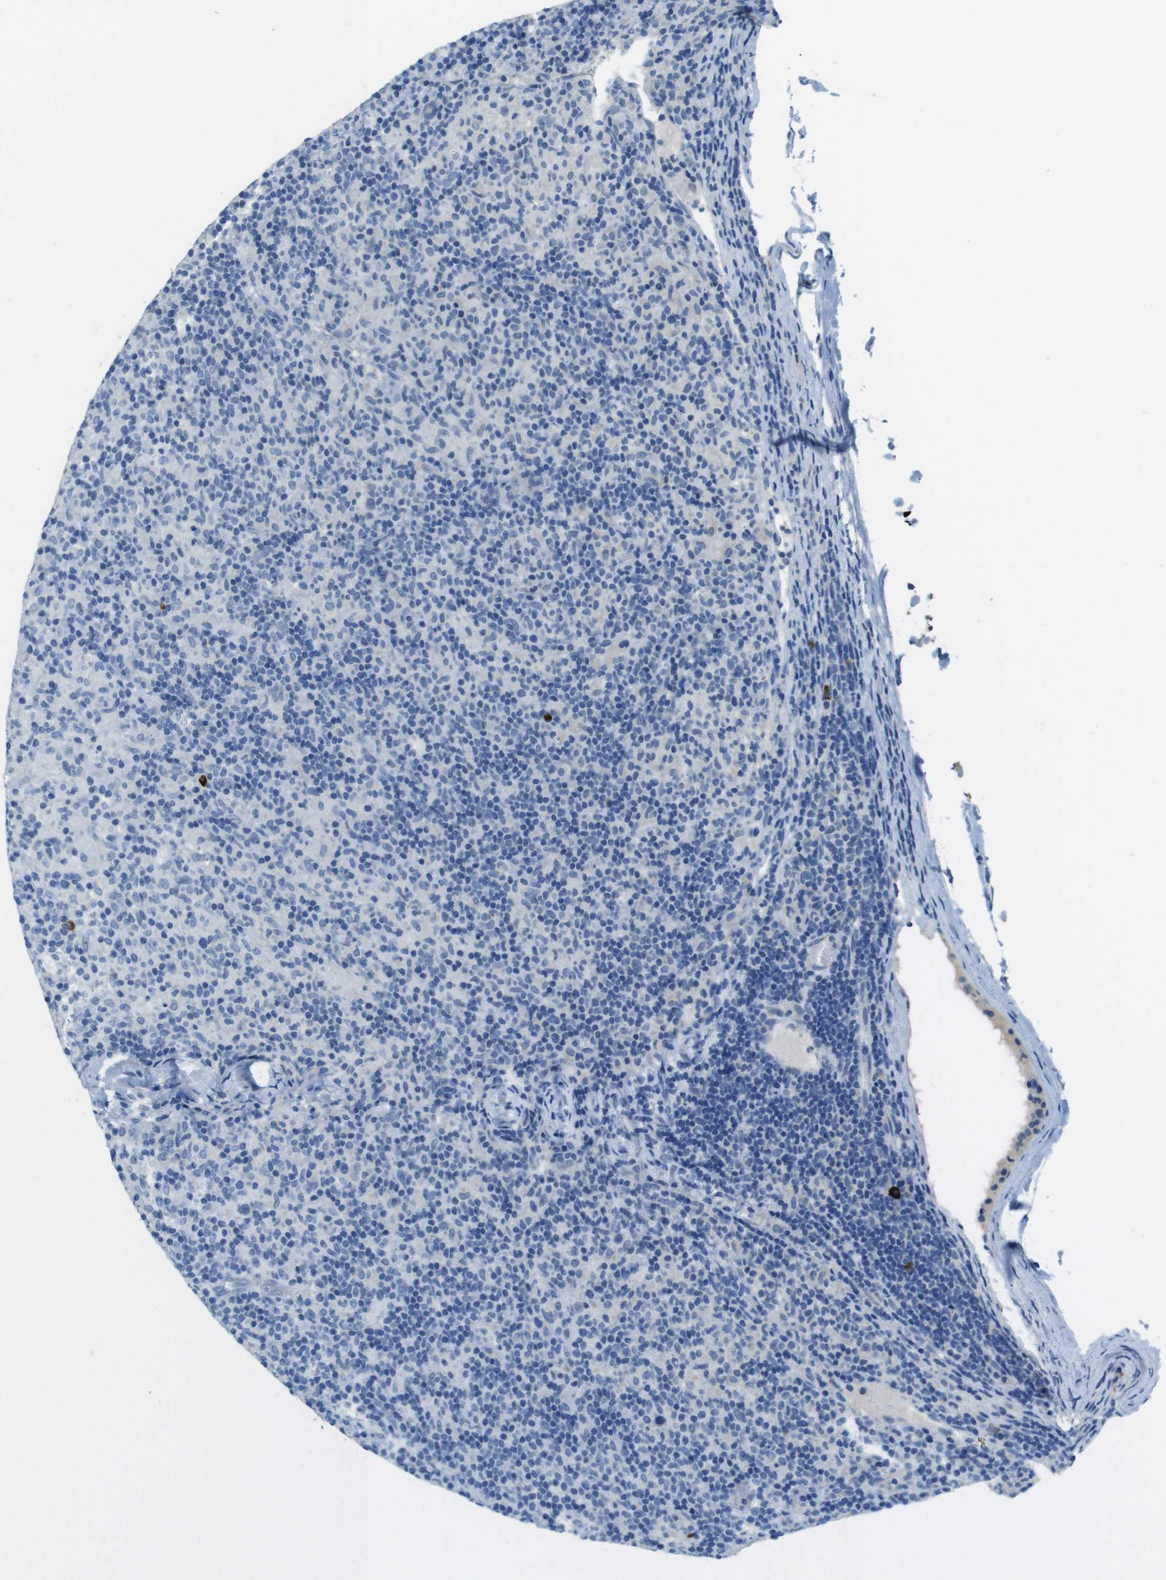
{"staining": {"intensity": "negative", "quantity": "none", "location": "none"}, "tissue": "lymphoma", "cell_type": "Tumor cells", "image_type": "cancer", "snomed": [{"axis": "morphology", "description": "Hodgkin's disease, NOS"}, {"axis": "topography", "description": "Lymph node"}], "caption": "DAB (3,3'-diaminobenzidine) immunohistochemical staining of lymphoma shows no significant positivity in tumor cells.", "gene": "SLC35A3", "patient": {"sex": "male", "age": 70}}